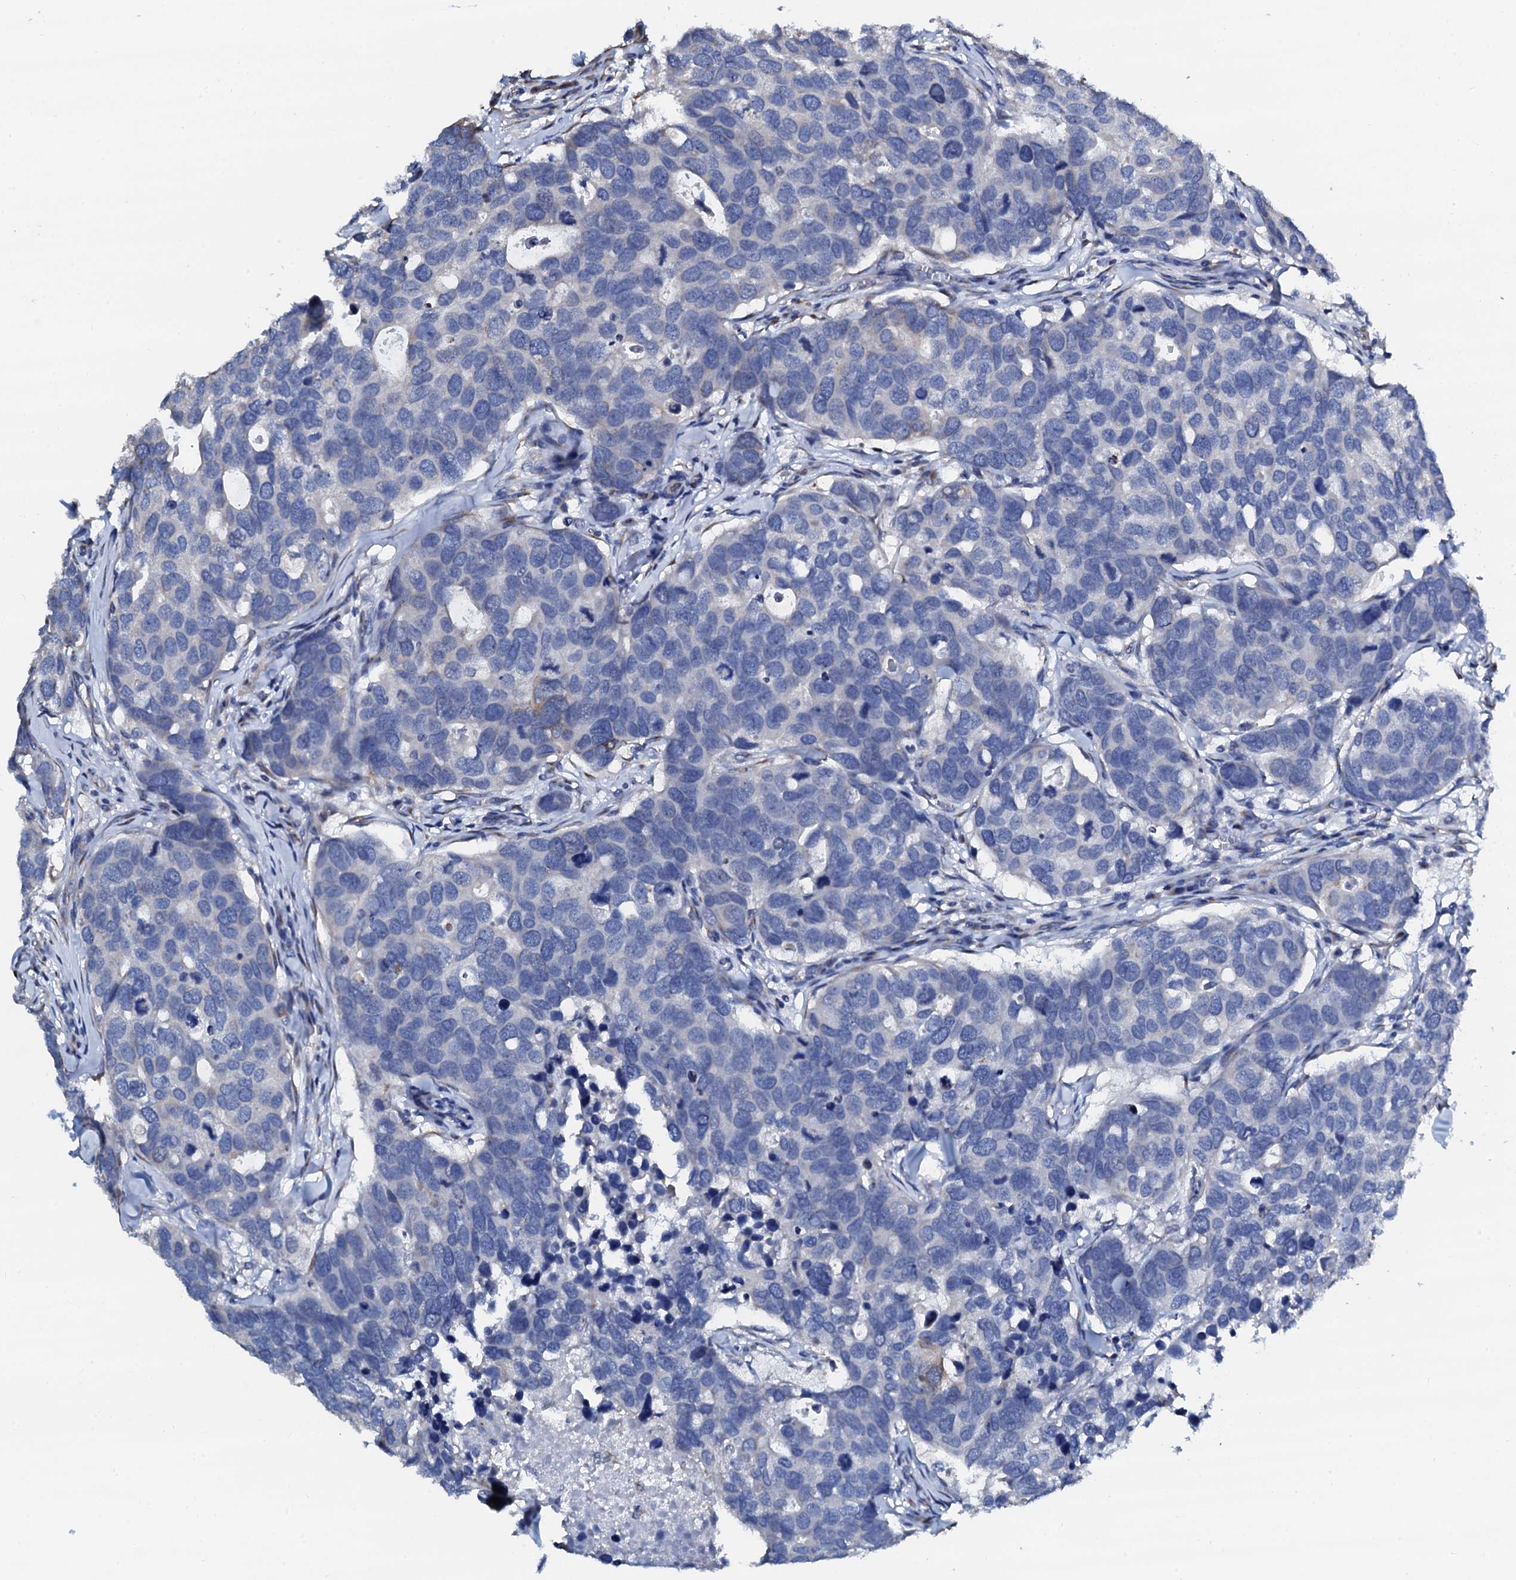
{"staining": {"intensity": "negative", "quantity": "none", "location": "none"}, "tissue": "breast cancer", "cell_type": "Tumor cells", "image_type": "cancer", "snomed": [{"axis": "morphology", "description": "Duct carcinoma"}, {"axis": "topography", "description": "Breast"}], "caption": "This is a micrograph of IHC staining of breast cancer, which shows no positivity in tumor cells.", "gene": "AKAP3", "patient": {"sex": "female", "age": 83}}